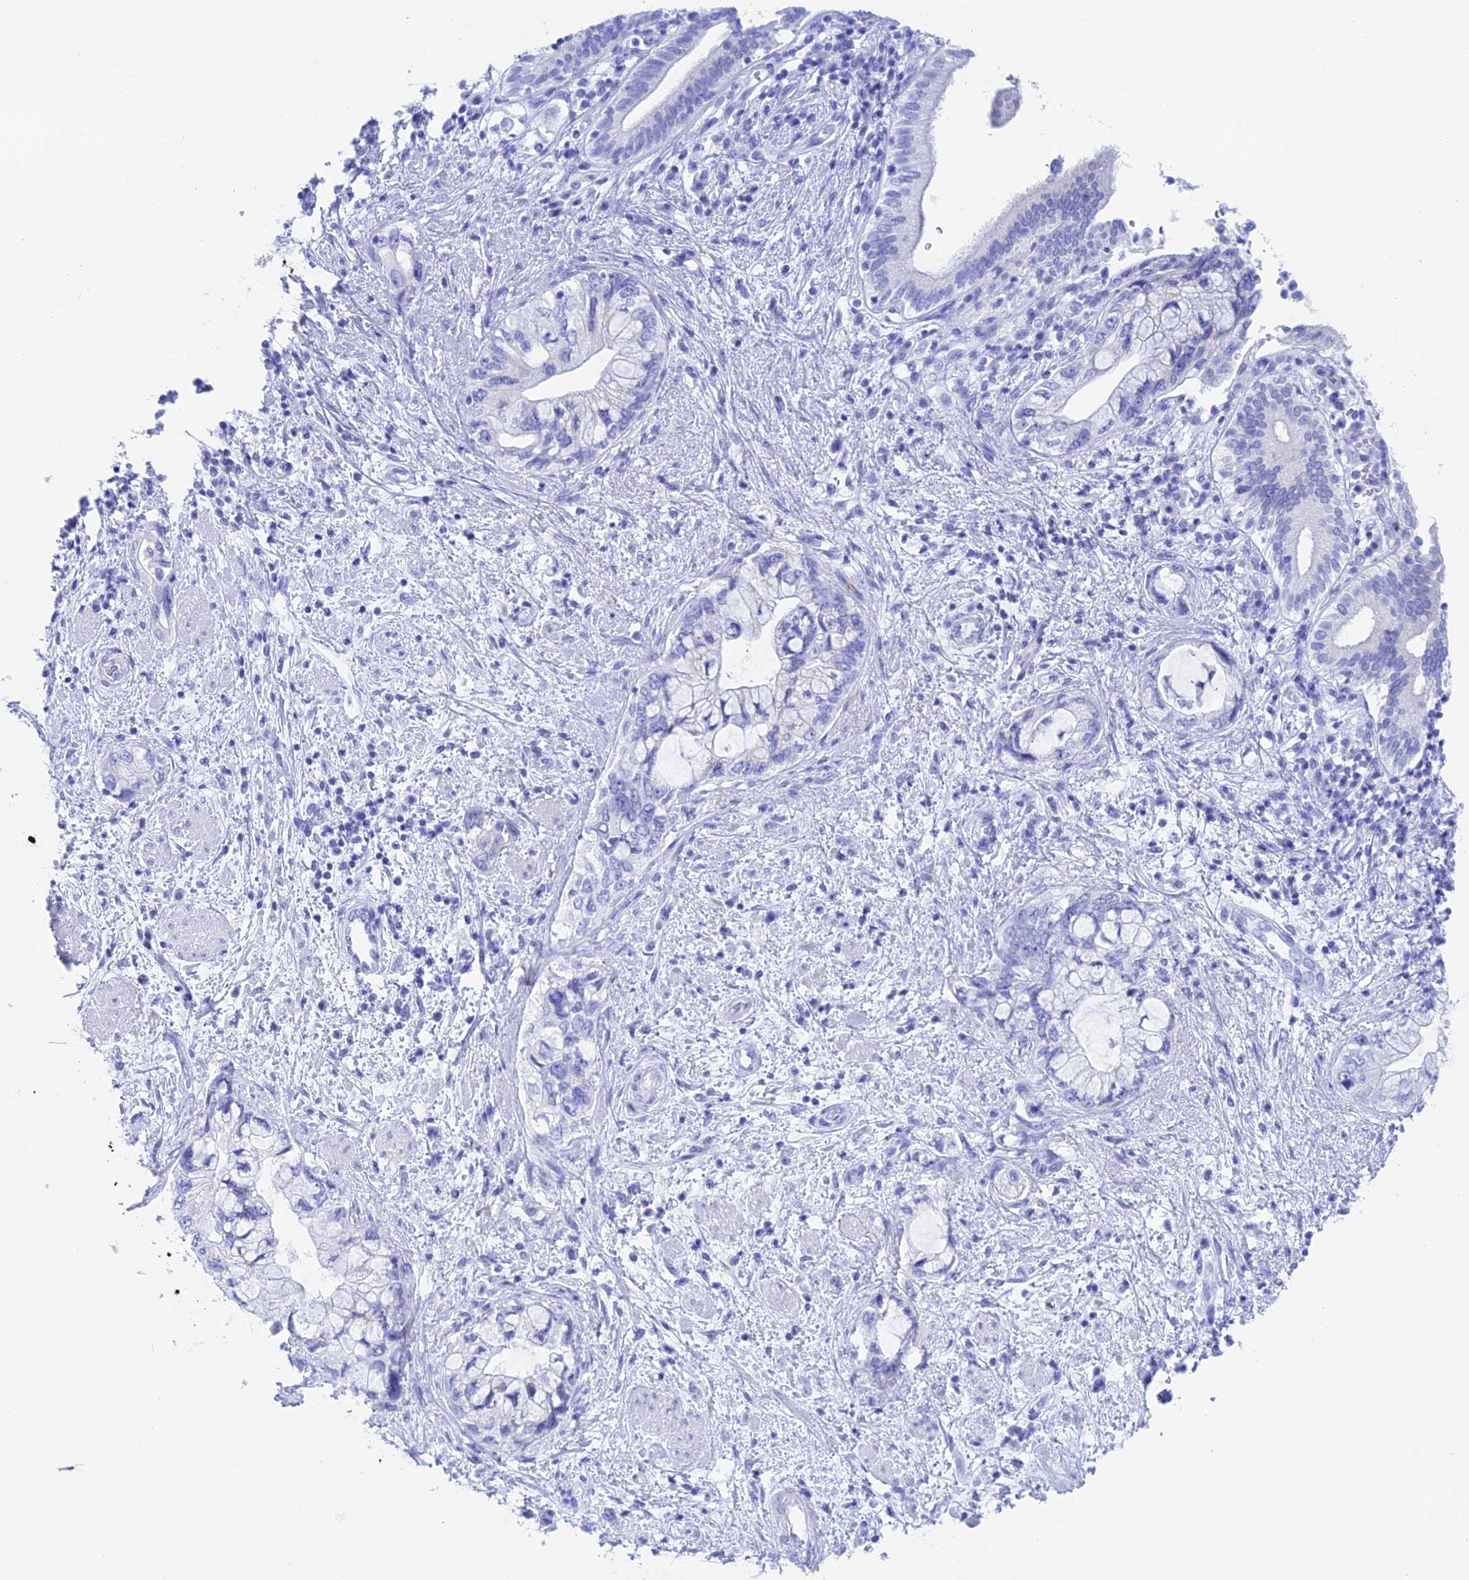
{"staining": {"intensity": "negative", "quantity": "none", "location": "none"}, "tissue": "pancreatic cancer", "cell_type": "Tumor cells", "image_type": "cancer", "snomed": [{"axis": "morphology", "description": "Adenocarcinoma, NOS"}, {"axis": "topography", "description": "Pancreas"}], "caption": "This image is of adenocarcinoma (pancreatic) stained with immunohistochemistry (IHC) to label a protein in brown with the nuclei are counter-stained blue. There is no positivity in tumor cells. (DAB immunohistochemistry, high magnification).", "gene": "ERICH4", "patient": {"sex": "female", "age": 73}}